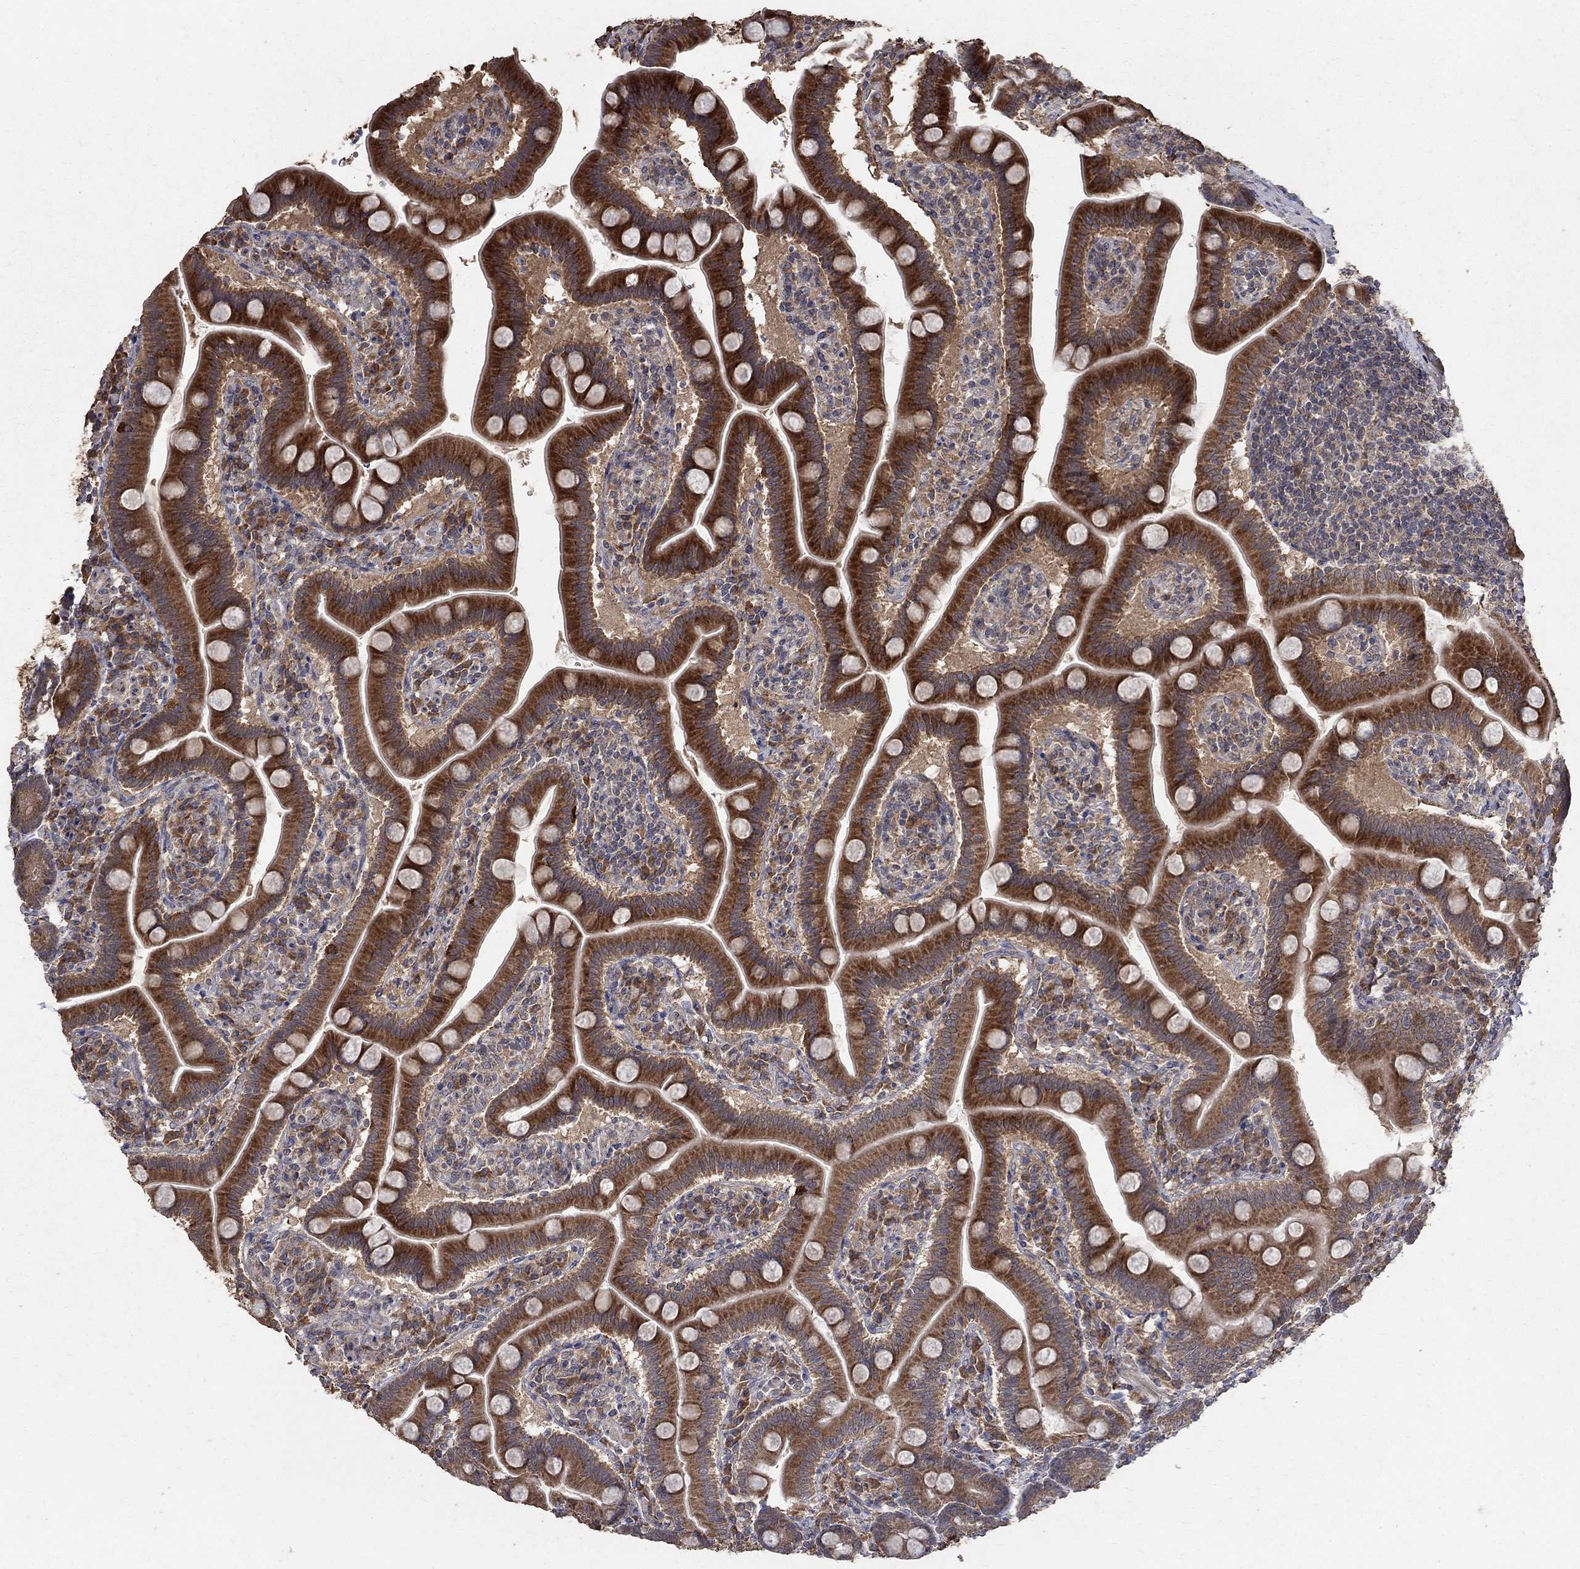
{"staining": {"intensity": "strong", "quantity": "25%-75%", "location": "cytoplasmic/membranous"}, "tissue": "small intestine", "cell_type": "Glandular cells", "image_type": "normal", "snomed": [{"axis": "morphology", "description": "Normal tissue, NOS"}, {"axis": "topography", "description": "Small intestine"}], "caption": "Immunohistochemical staining of unremarkable small intestine exhibits strong cytoplasmic/membranous protein expression in about 25%-75% of glandular cells.", "gene": "C17orf75", "patient": {"sex": "male", "age": 66}}